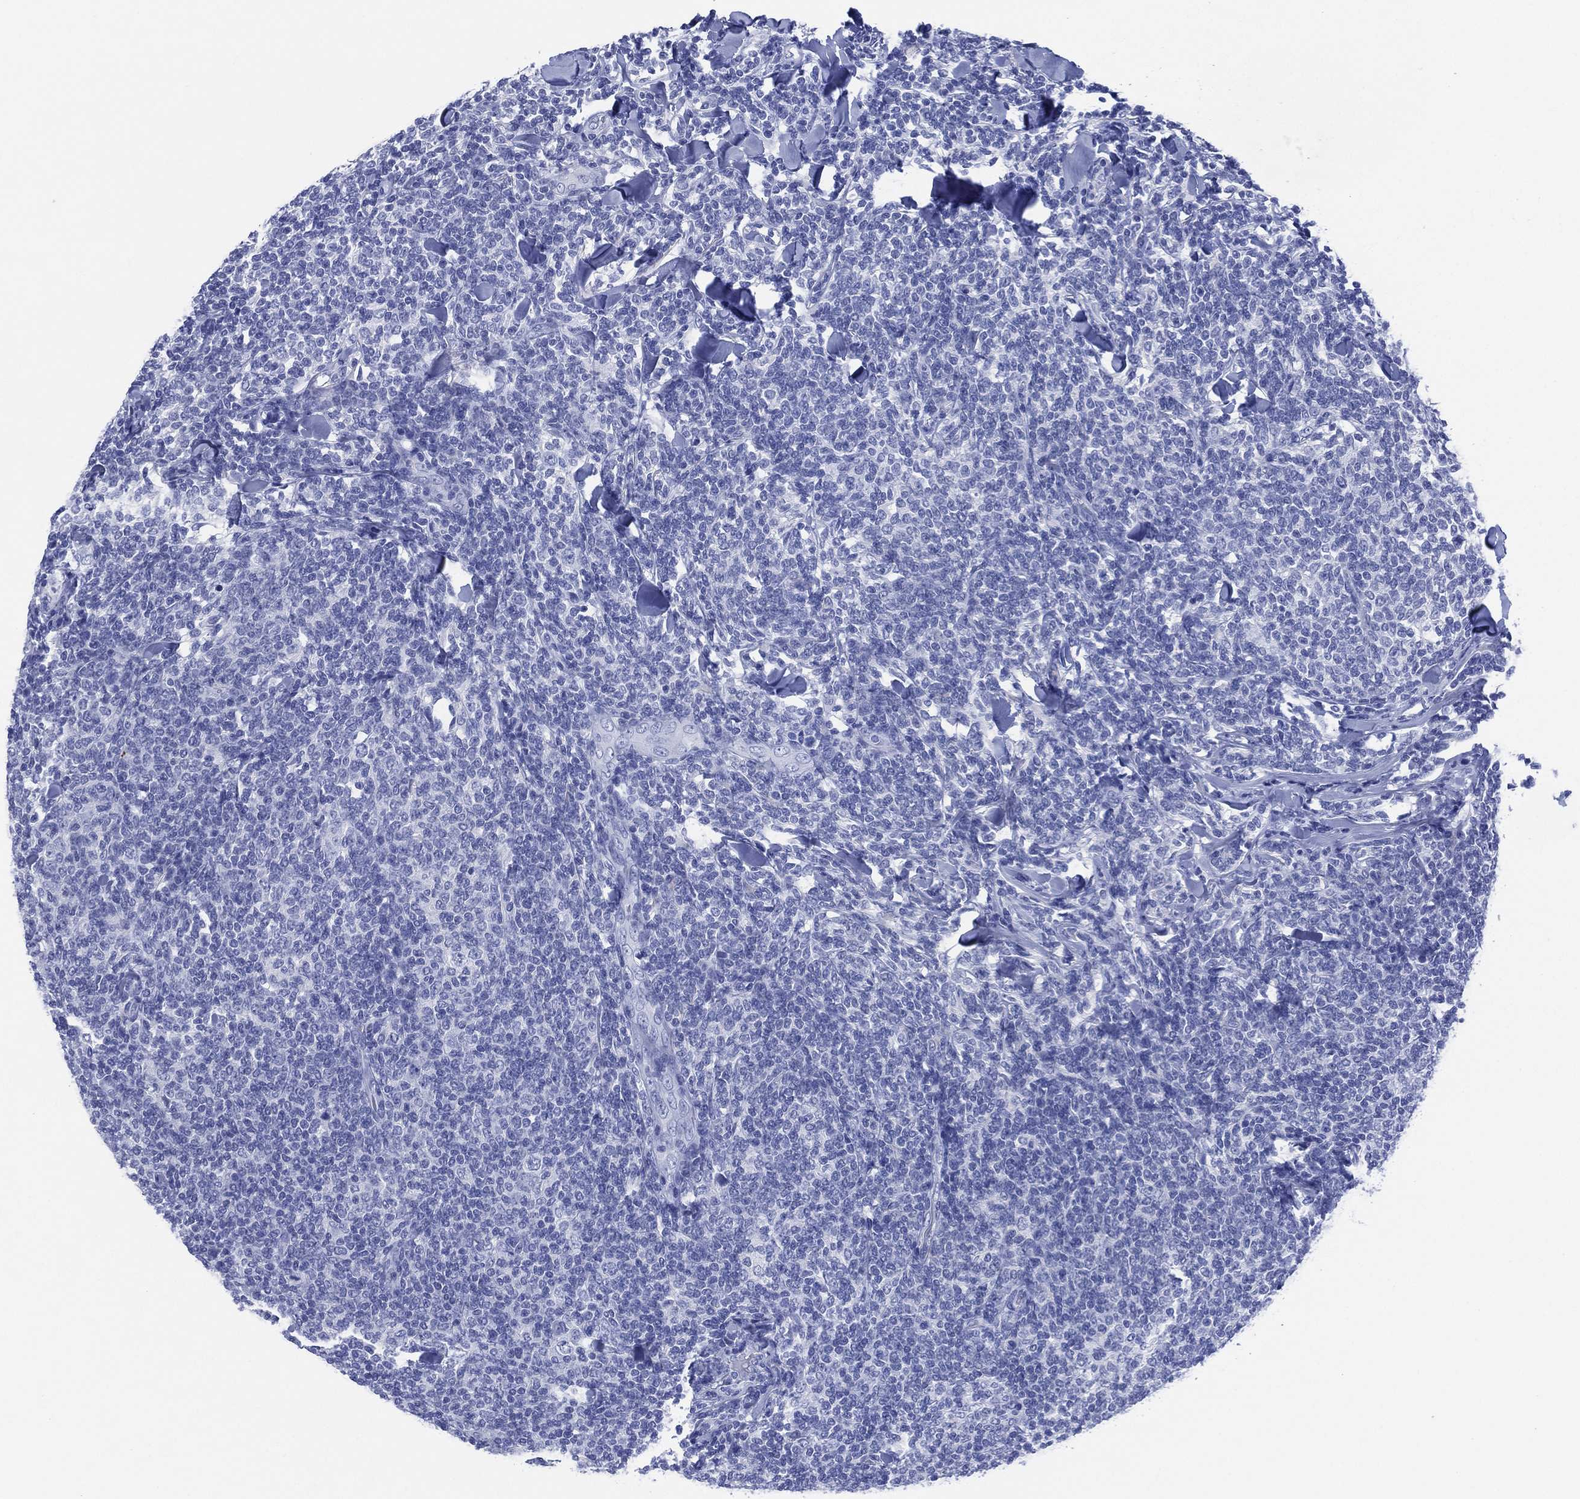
{"staining": {"intensity": "negative", "quantity": "none", "location": "none"}, "tissue": "lymphoma", "cell_type": "Tumor cells", "image_type": "cancer", "snomed": [{"axis": "morphology", "description": "Malignant lymphoma, non-Hodgkin's type, Low grade"}, {"axis": "topography", "description": "Lymph node"}], "caption": "IHC micrograph of human lymphoma stained for a protein (brown), which reveals no expression in tumor cells.", "gene": "SLC9C2", "patient": {"sex": "female", "age": 56}}